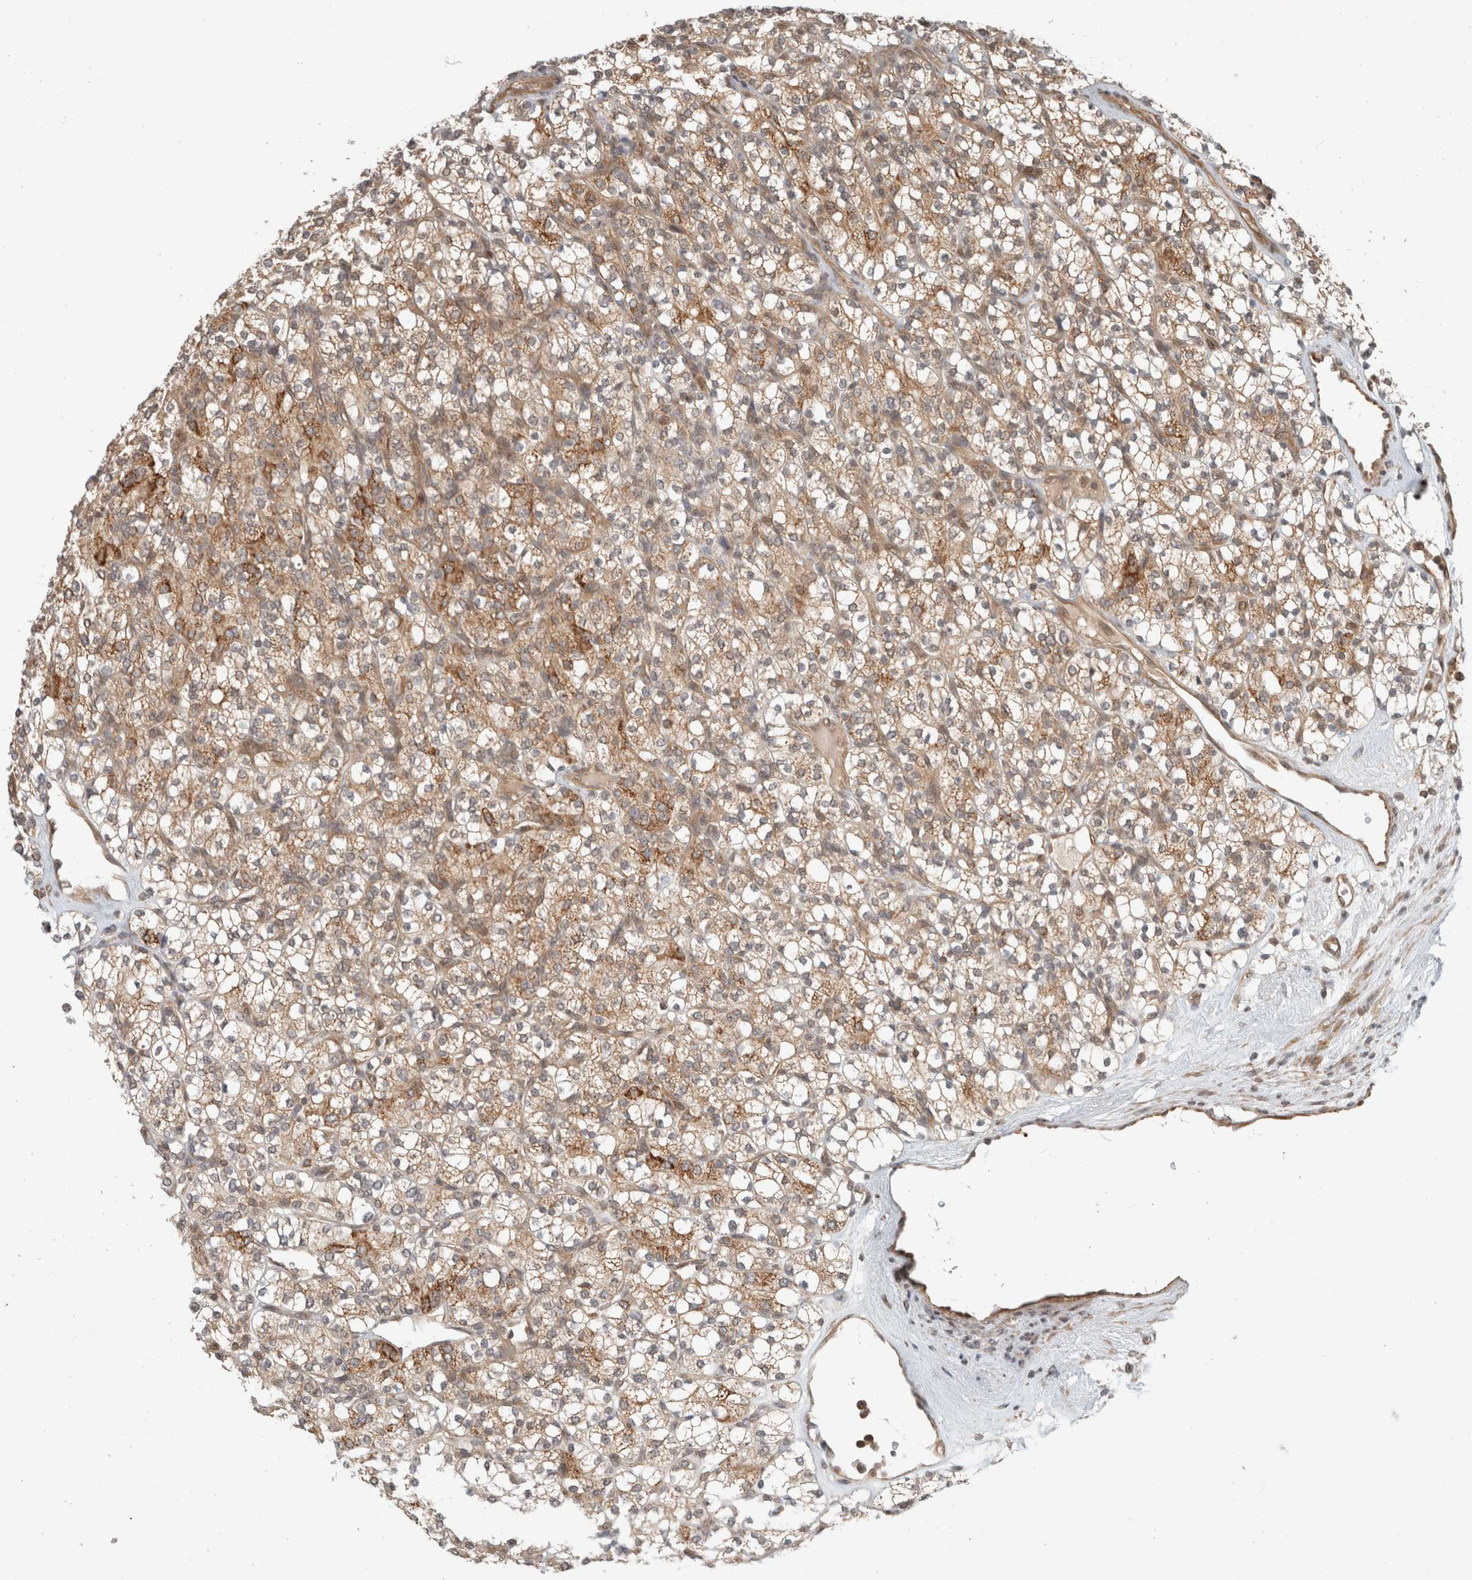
{"staining": {"intensity": "moderate", "quantity": ">75%", "location": "cytoplasmic/membranous"}, "tissue": "renal cancer", "cell_type": "Tumor cells", "image_type": "cancer", "snomed": [{"axis": "morphology", "description": "Adenocarcinoma, NOS"}, {"axis": "topography", "description": "Kidney"}], "caption": "A brown stain labels moderate cytoplasmic/membranous positivity of a protein in renal cancer tumor cells.", "gene": "CAAP1", "patient": {"sex": "male", "age": 77}}